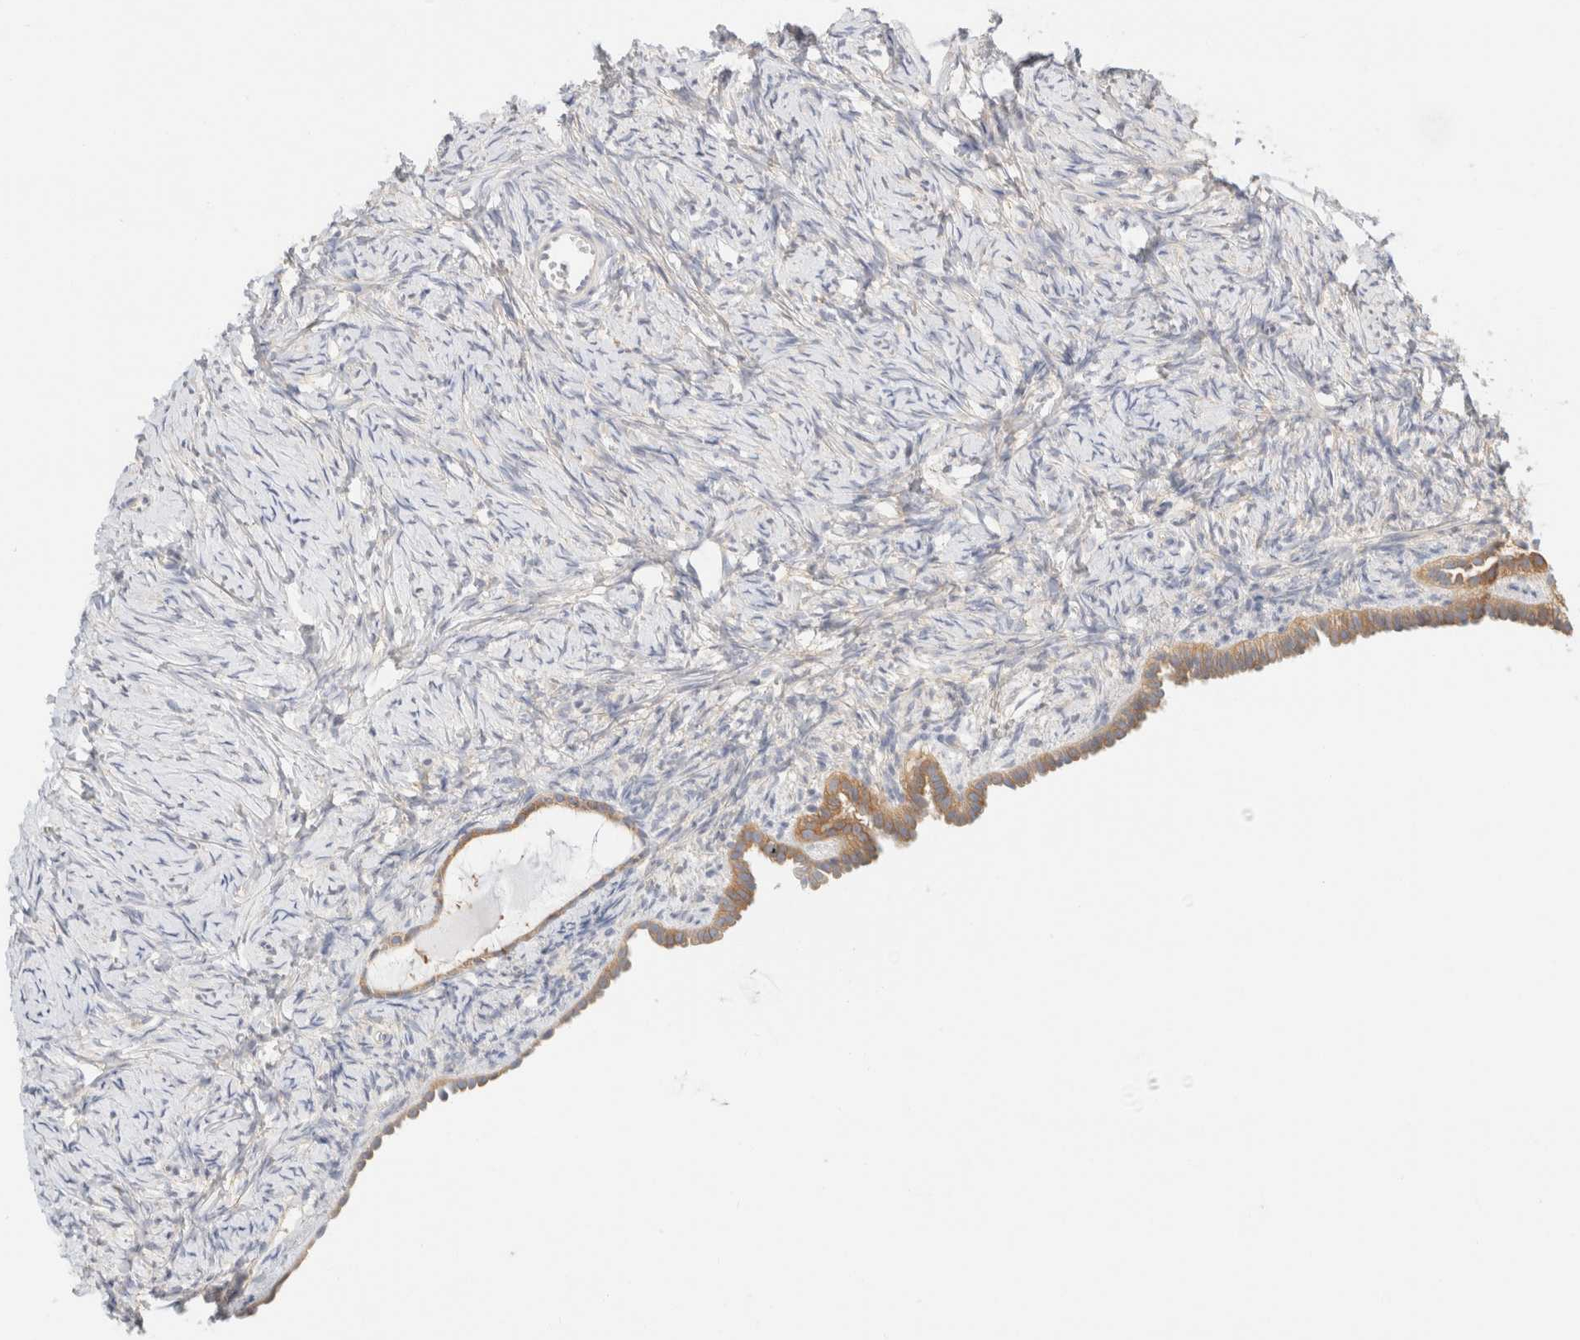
{"staining": {"intensity": "negative", "quantity": "none", "location": "none"}, "tissue": "ovary", "cell_type": "Ovarian stroma cells", "image_type": "normal", "snomed": [{"axis": "morphology", "description": "Normal tissue, NOS"}, {"axis": "topography", "description": "Ovary"}], "caption": "The histopathology image displays no significant staining in ovarian stroma cells of ovary.", "gene": "SH3GLB2", "patient": {"sex": "female", "age": 33}}